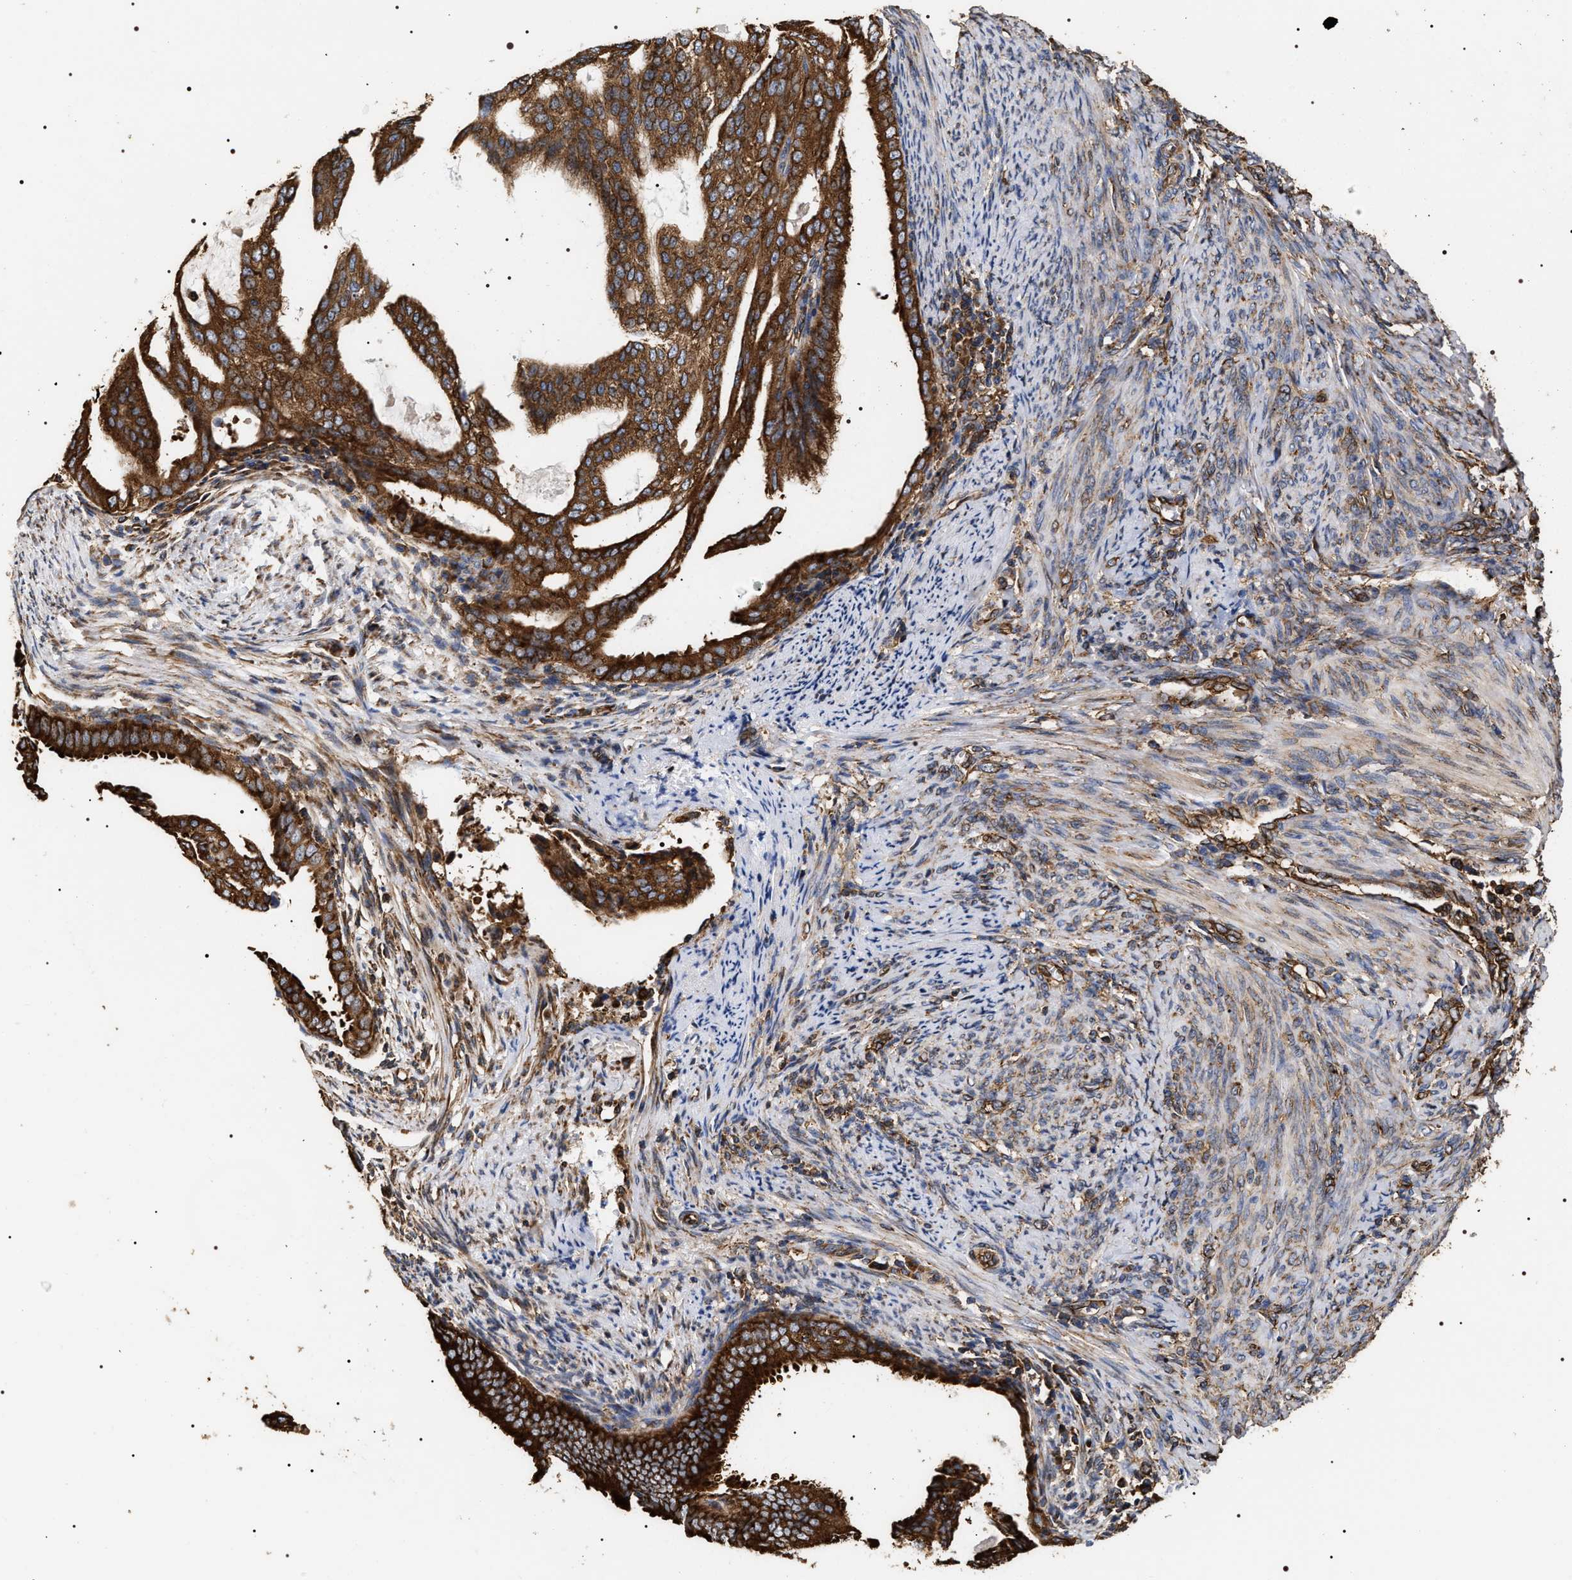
{"staining": {"intensity": "strong", "quantity": ">75%", "location": "cytoplasmic/membranous"}, "tissue": "endometrial cancer", "cell_type": "Tumor cells", "image_type": "cancer", "snomed": [{"axis": "morphology", "description": "Adenocarcinoma, NOS"}, {"axis": "topography", "description": "Endometrium"}], "caption": "A brown stain shows strong cytoplasmic/membranous positivity of a protein in adenocarcinoma (endometrial) tumor cells.", "gene": "SERBP1", "patient": {"sex": "female", "age": 58}}